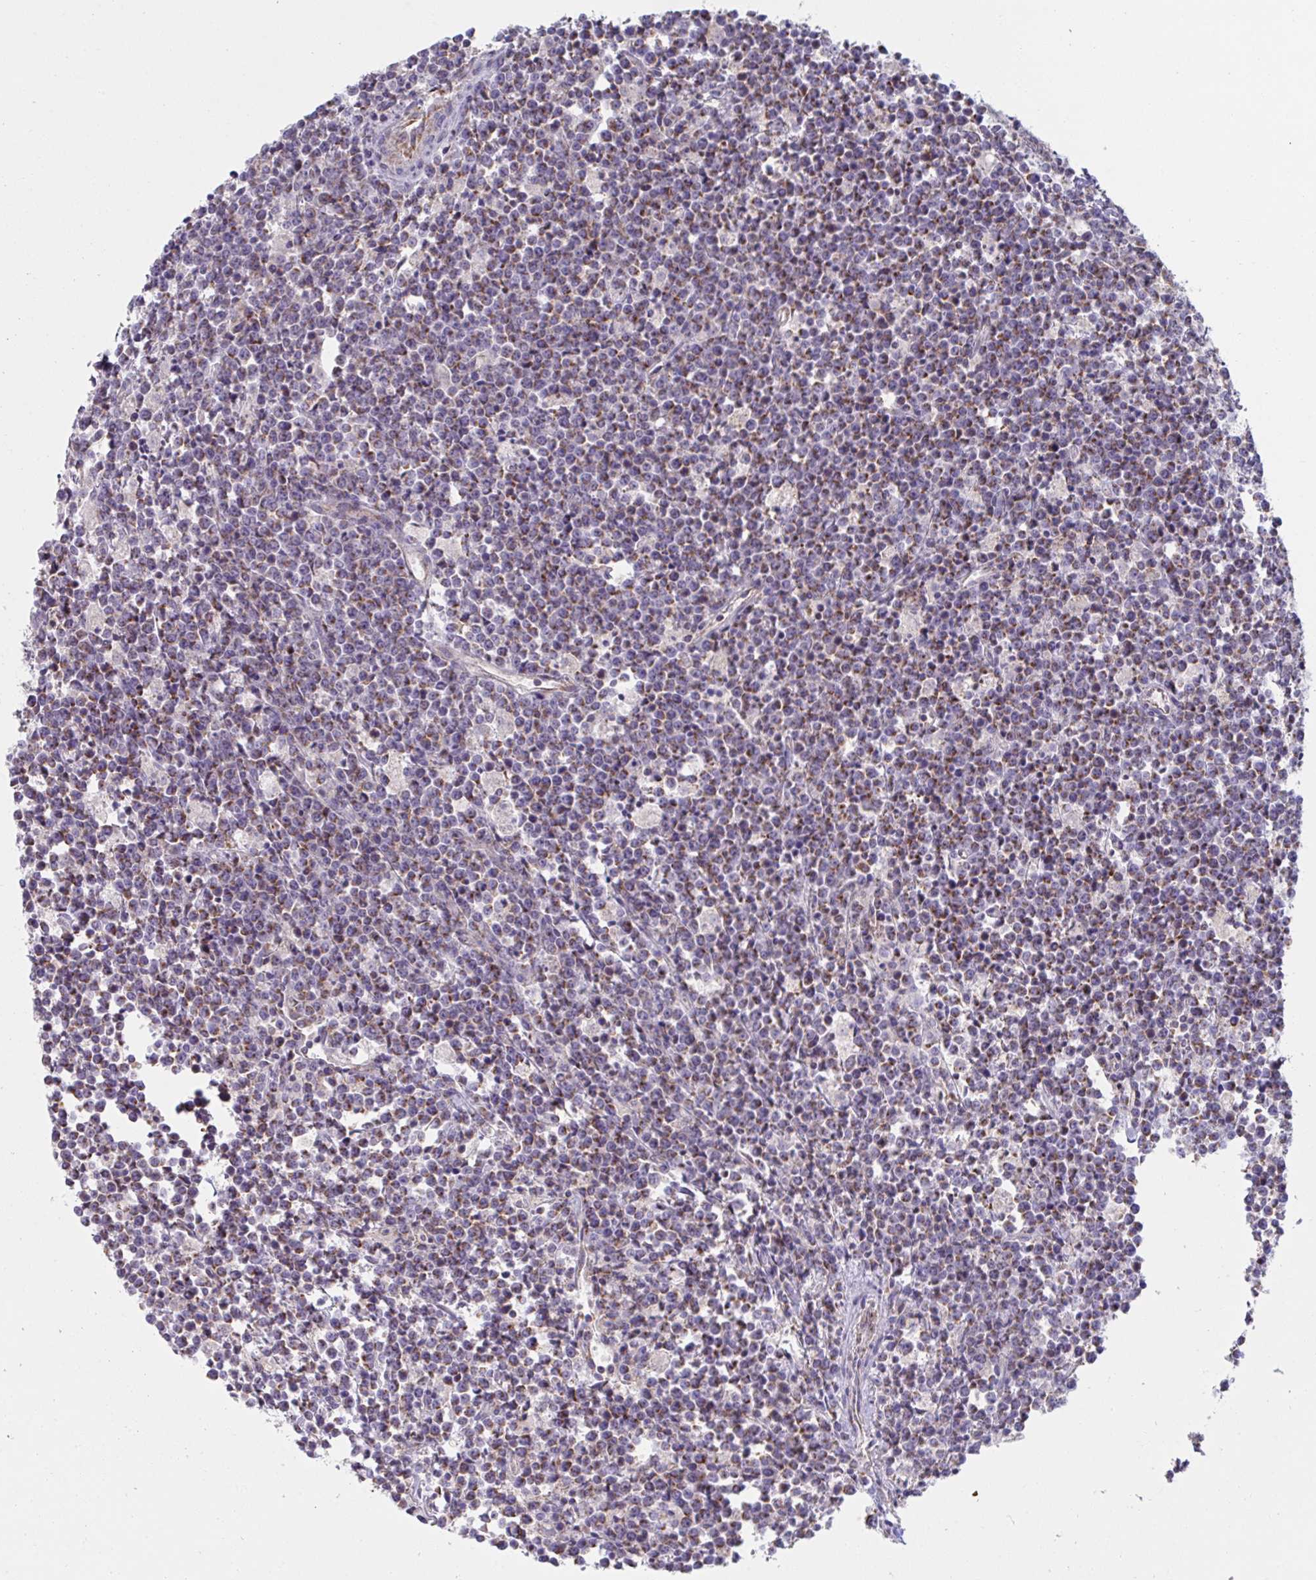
{"staining": {"intensity": "moderate", "quantity": "25%-75%", "location": "cytoplasmic/membranous"}, "tissue": "lymphoma", "cell_type": "Tumor cells", "image_type": "cancer", "snomed": [{"axis": "morphology", "description": "Malignant lymphoma, non-Hodgkin's type, High grade"}, {"axis": "topography", "description": "Small intestine"}], "caption": "This histopathology image reveals malignant lymphoma, non-Hodgkin's type (high-grade) stained with IHC to label a protein in brown. The cytoplasmic/membranous of tumor cells show moderate positivity for the protein. Nuclei are counter-stained blue.", "gene": "NDUFA7", "patient": {"sex": "female", "age": 56}}